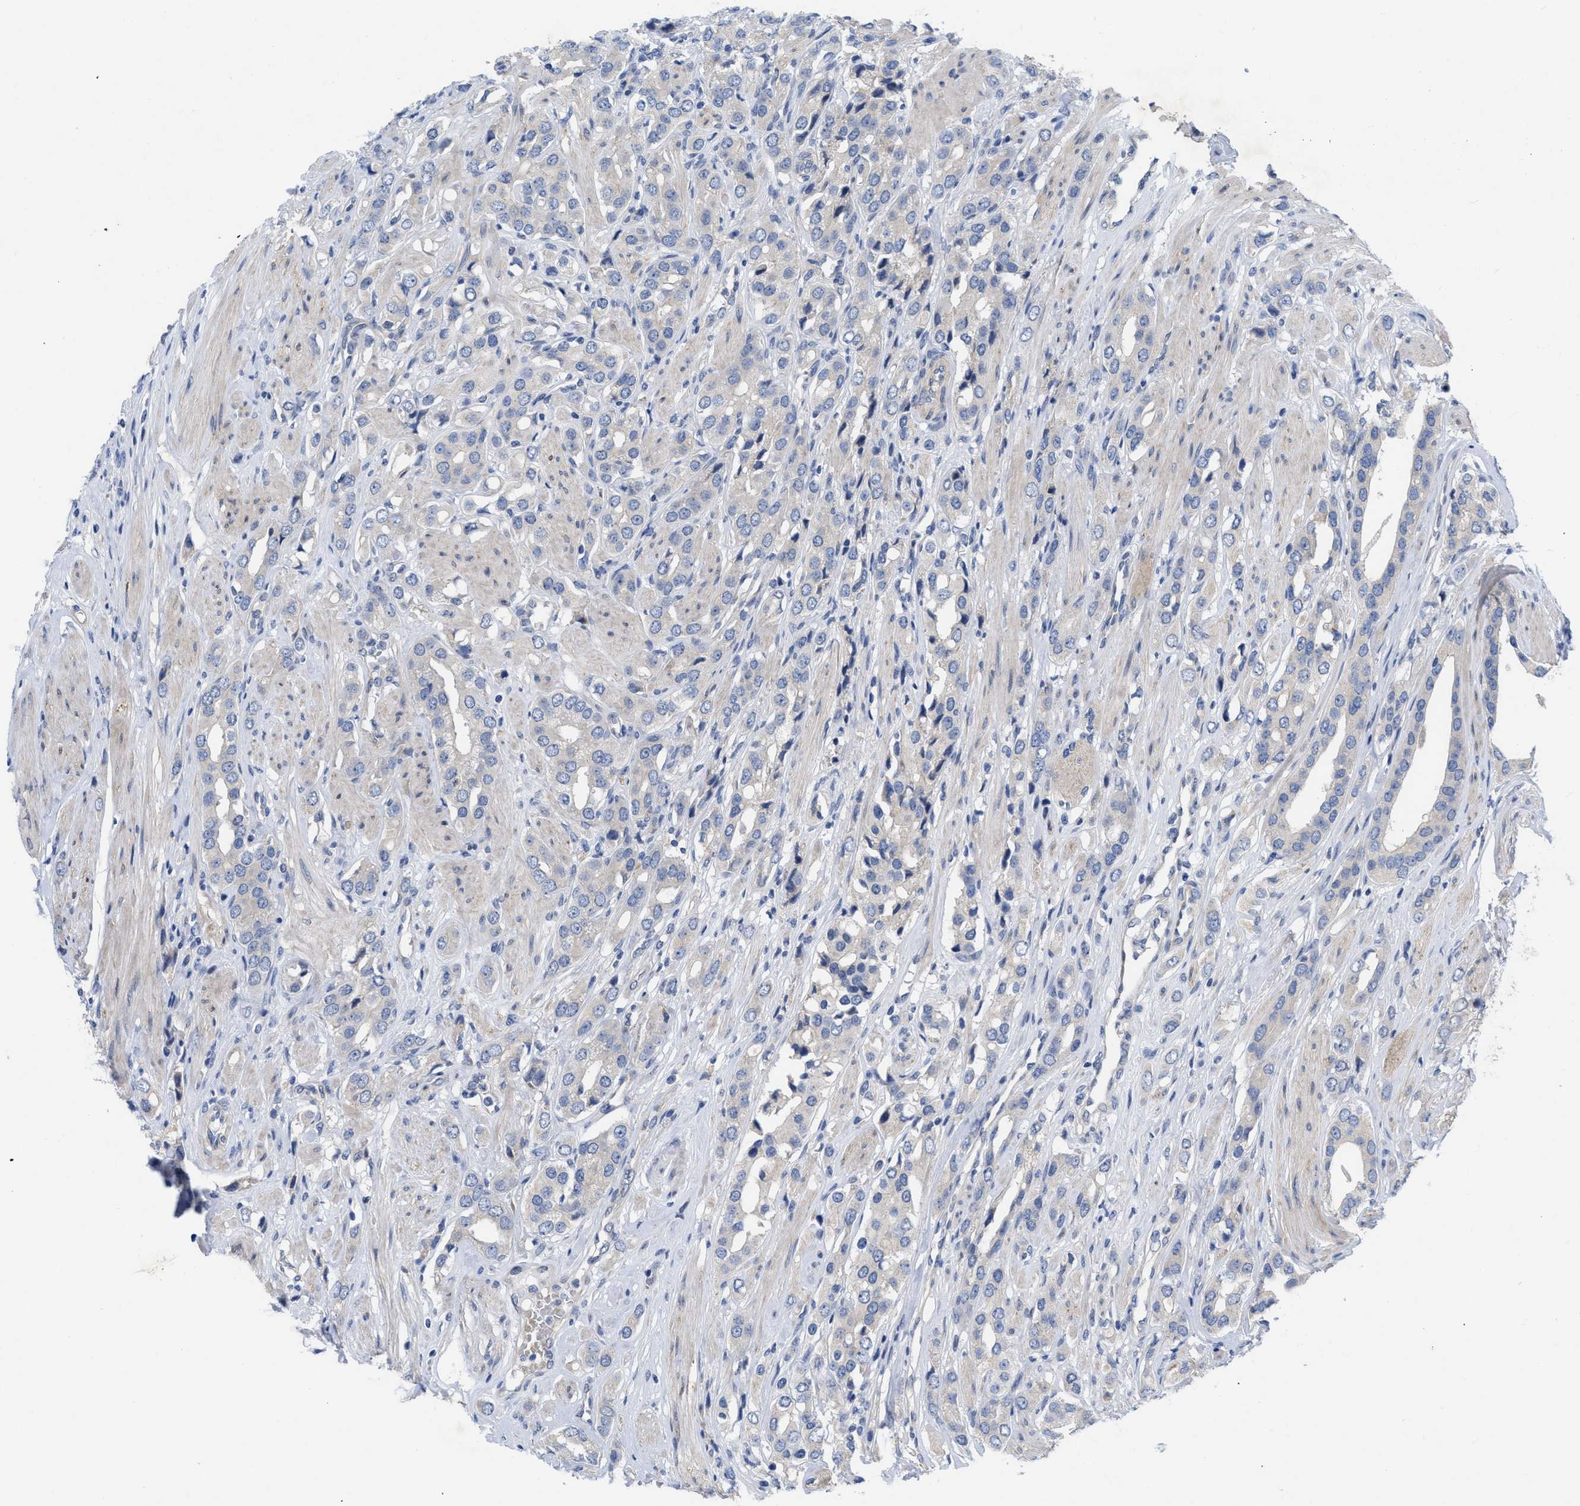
{"staining": {"intensity": "negative", "quantity": "none", "location": "none"}, "tissue": "prostate cancer", "cell_type": "Tumor cells", "image_type": "cancer", "snomed": [{"axis": "morphology", "description": "Adenocarcinoma, High grade"}, {"axis": "topography", "description": "Prostate"}], "caption": "Prostate adenocarcinoma (high-grade) was stained to show a protein in brown. There is no significant positivity in tumor cells.", "gene": "NDEL1", "patient": {"sex": "male", "age": 52}}